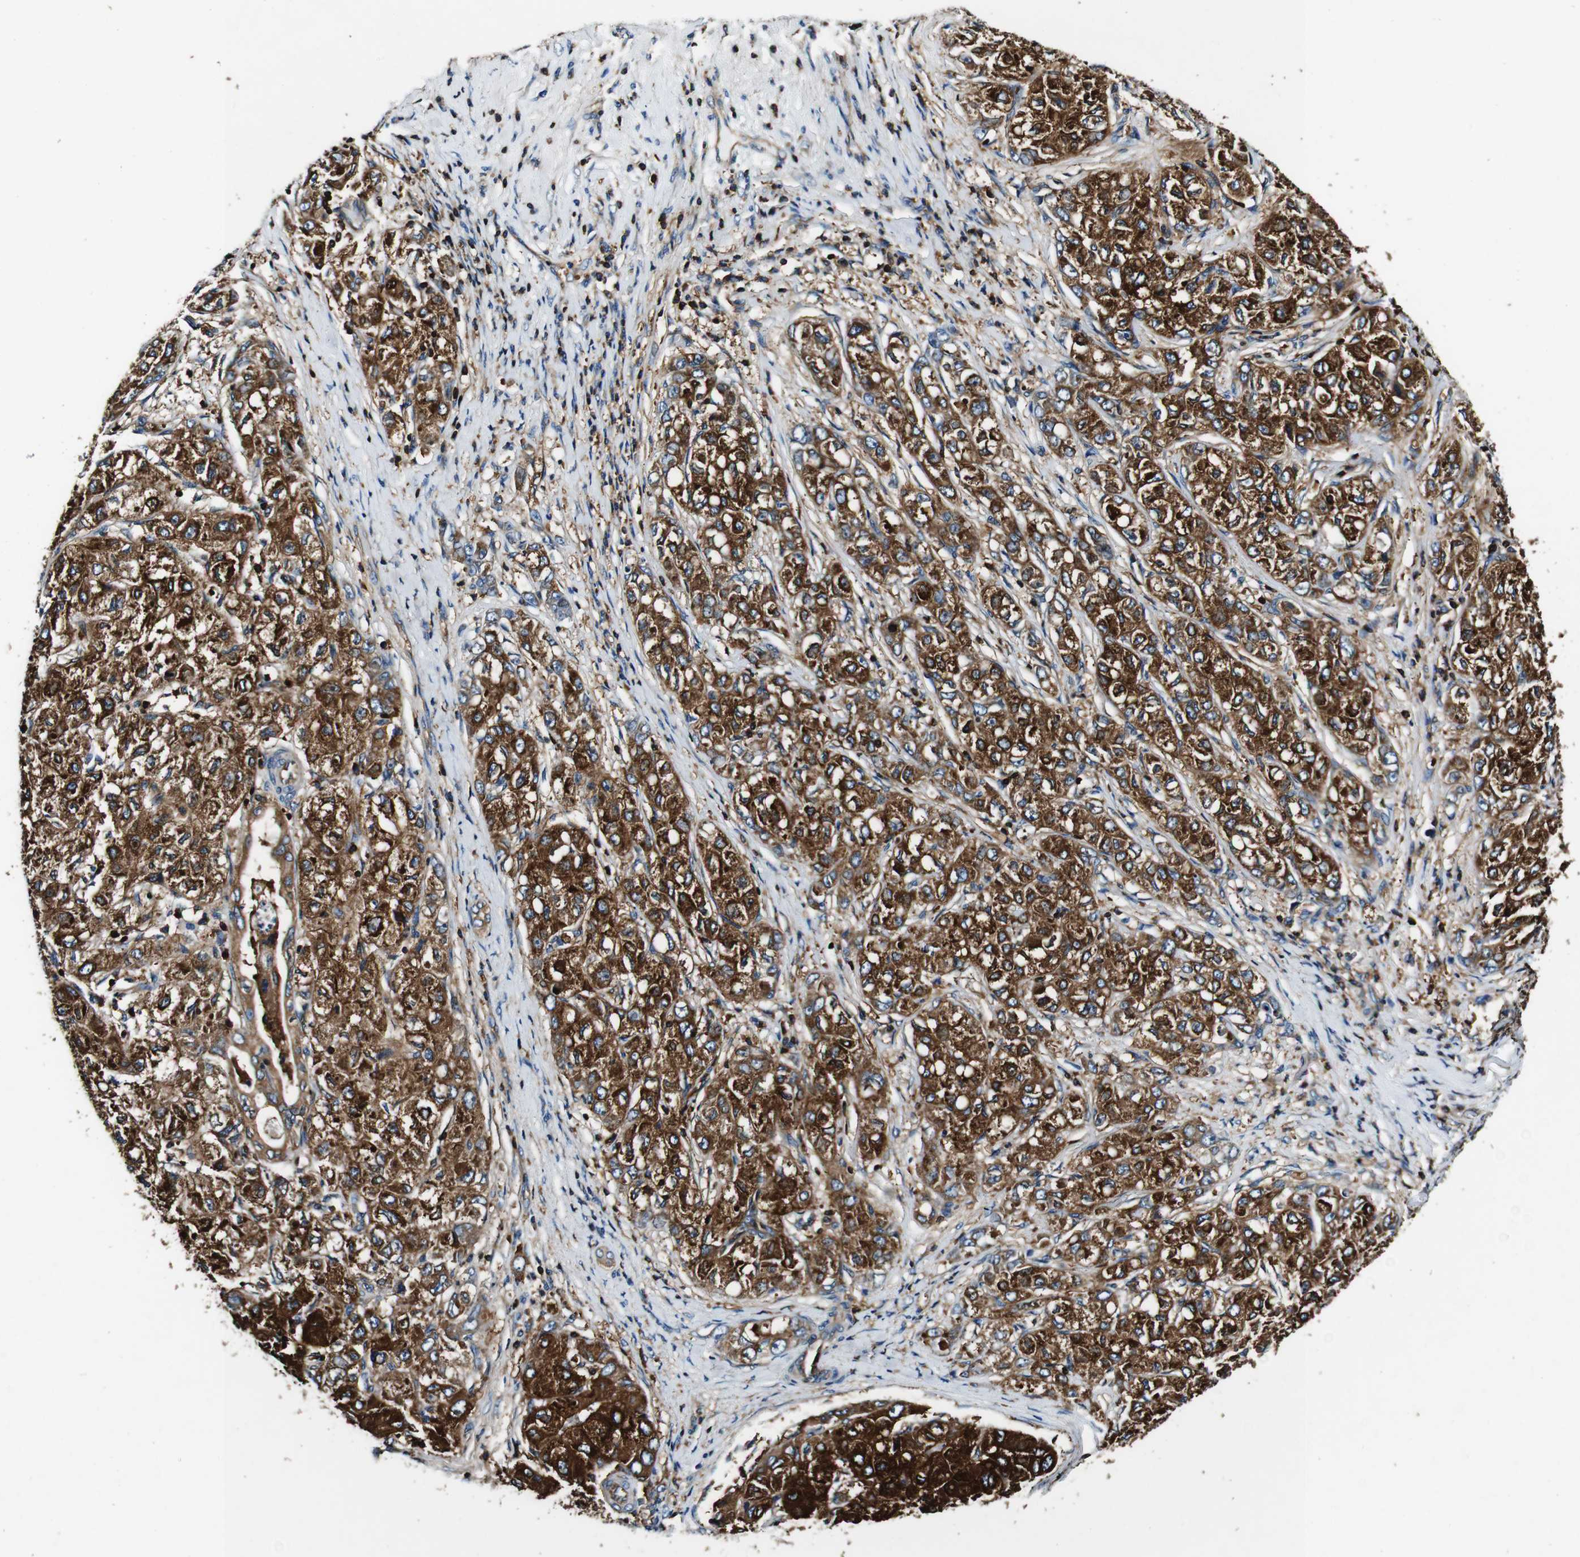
{"staining": {"intensity": "strong", "quantity": ">75%", "location": "cytoplasmic/membranous"}, "tissue": "liver cancer", "cell_type": "Tumor cells", "image_type": "cancer", "snomed": [{"axis": "morphology", "description": "Carcinoma, Hepatocellular, NOS"}, {"axis": "topography", "description": "Liver"}], "caption": "Hepatocellular carcinoma (liver) stained with a protein marker reveals strong staining in tumor cells.", "gene": "RHOT2", "patient": {"sex": "male", "age": 80}}